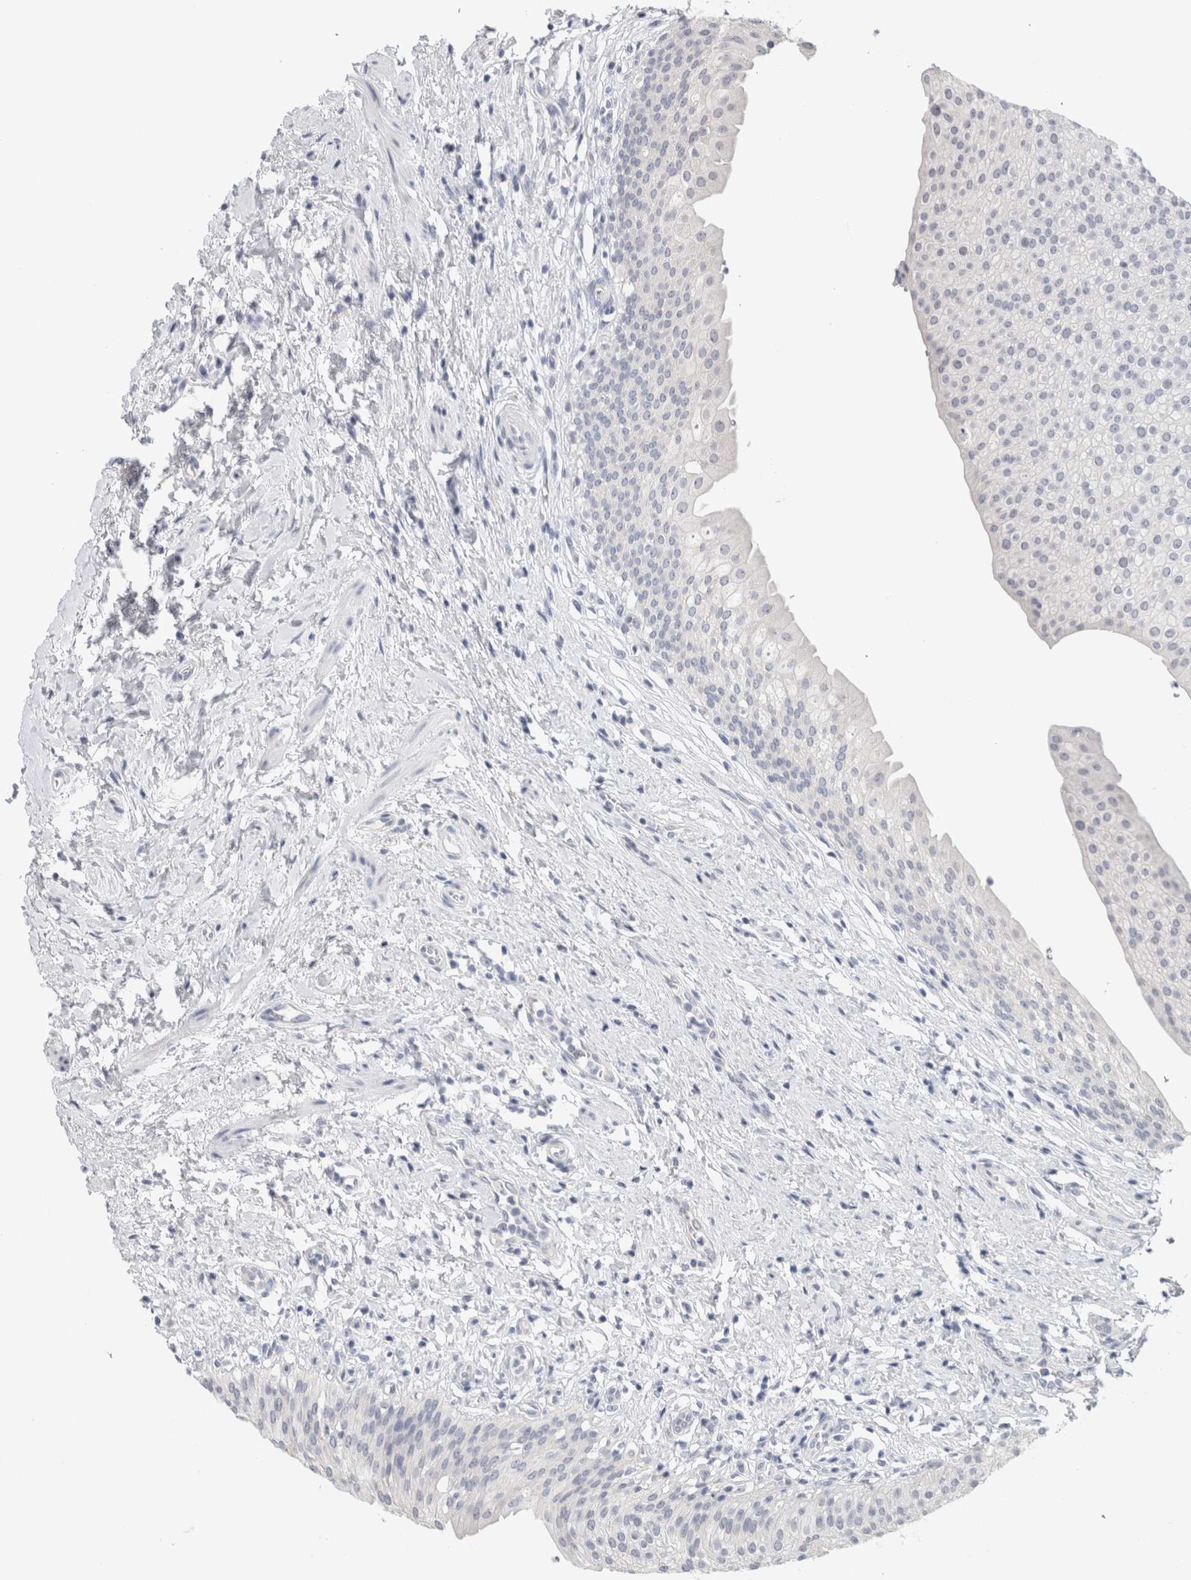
{"staining": {"intensity": "negative", "quantity": "none", "location": "none"}, "tissue": "urothelial cancer", "cell_type": "Tumor cells", "image_type": "cancer", "snomed": [{"axis": "morphology", "description": "Normal tissue, NOS"}, {"axis": "morphology", "description": "Urothelial carcinoma, Low grade"}, {"axis": "topography", "description": "Smooth muscle"}, {"axis": "topography", "description": "Urinary bladder"}], "caption": "Immunohistochemistry (IHC) photomicrograph of urothelial cancer stained for a protein (brown), which exhibits no positivity in tumor cells.", "gene": "TONSL", "patient": {"sex": "male", "age": 60}}